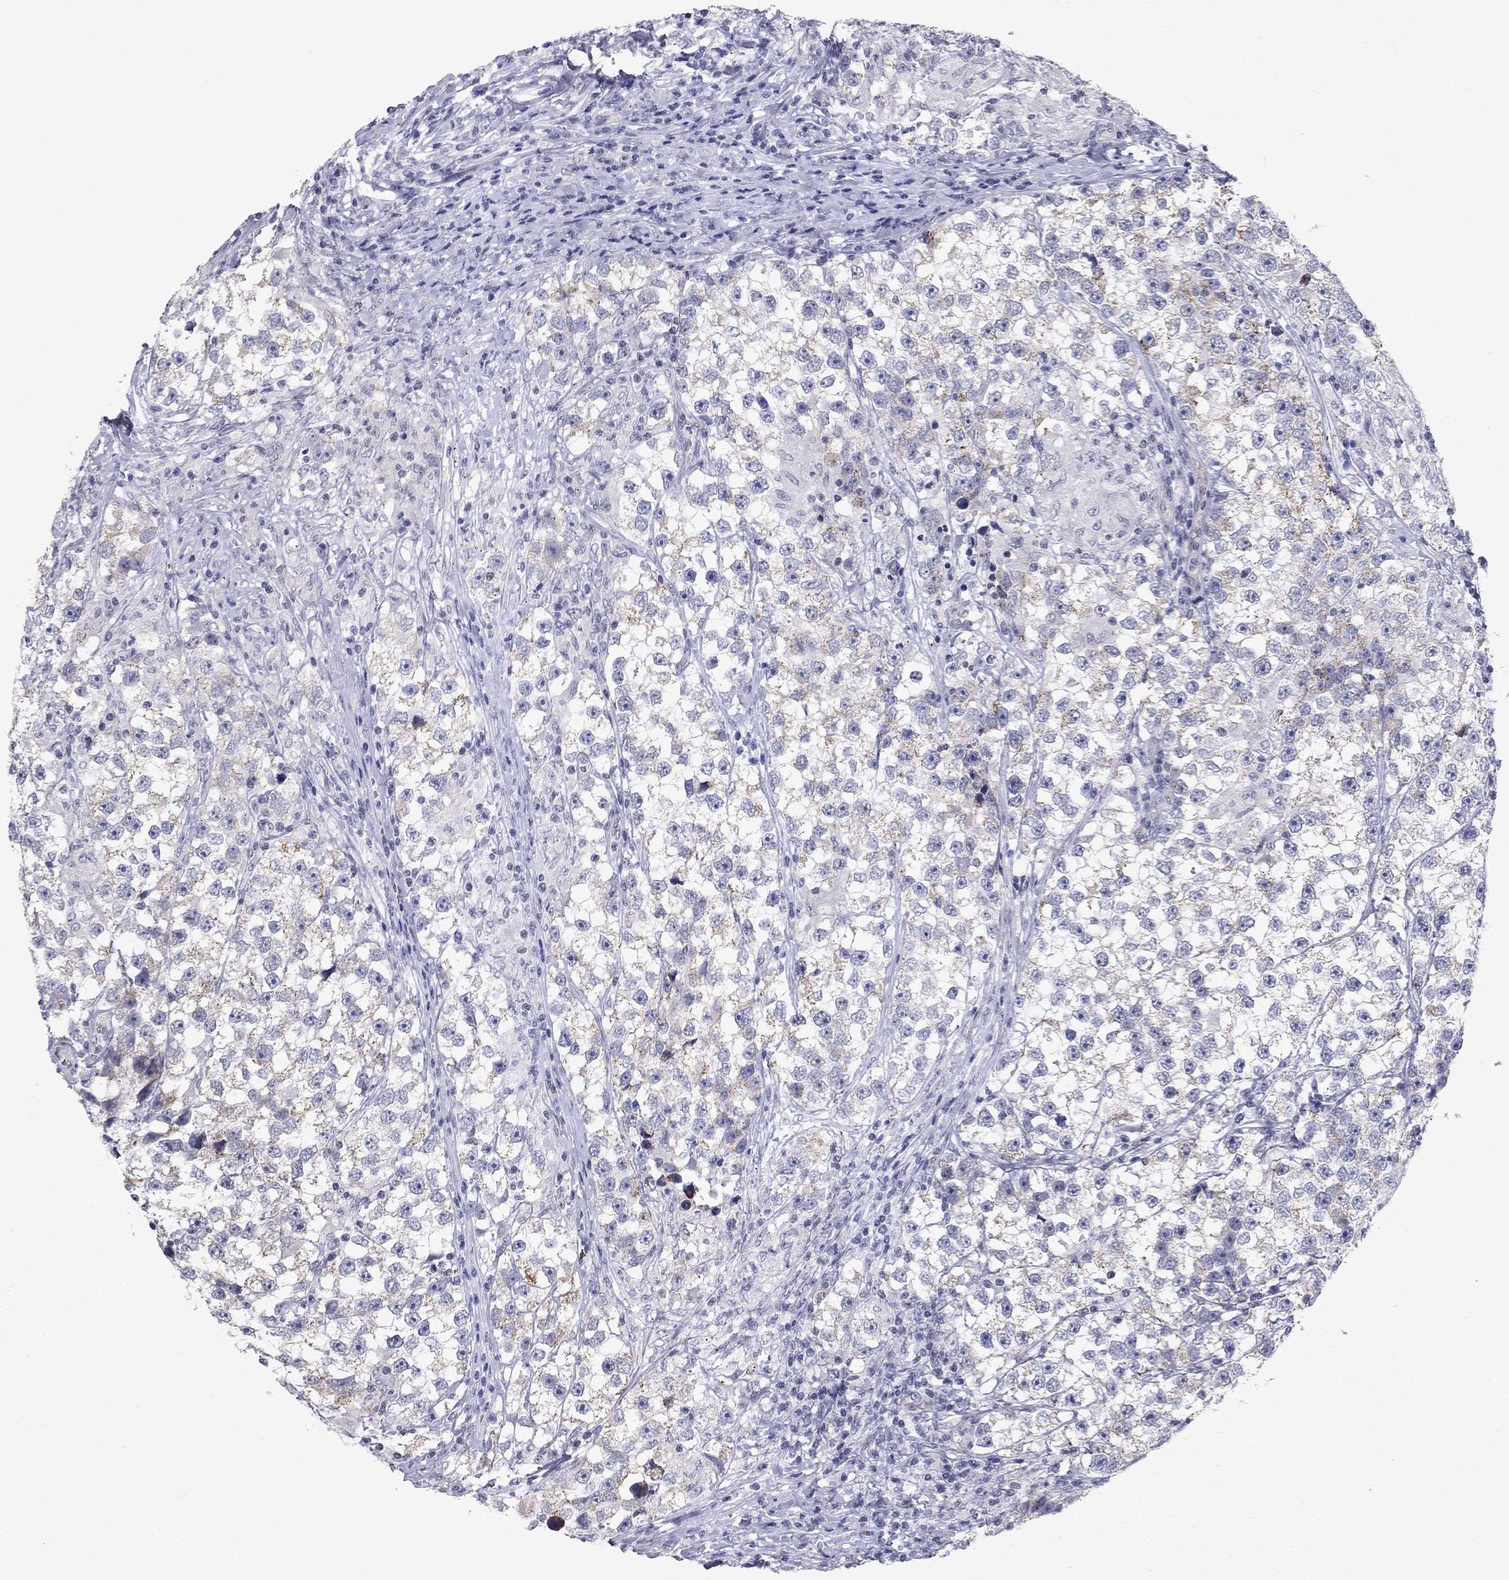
{"staining": {"intensity": "moderate", "quantity": "<25%", "location": "cytoplasmic/membranous"}, "tissue": "testis cancer", "cell_type": "Tumor cells", "image_type": "cancer", "snomed": [{"axis": "morphology", "description": "Seminoma, NOS"}, {"axis": "topography", "description": "Testis"}], "caption": "Immunohistochemistry (IHC) staining of testis seminoma, which exhibits low levels of moderate cytoplasmic/membranous positivity in about <25% of tumor cells indicating moderate cytoplasmic/membranous protein expression. The staining was performed using DAB (brown) for protein detection and nuclei were counterstained in hematoxylin (blue).", "gene": "CLIC6", "patient": {"sex": "male", "age": 46}}